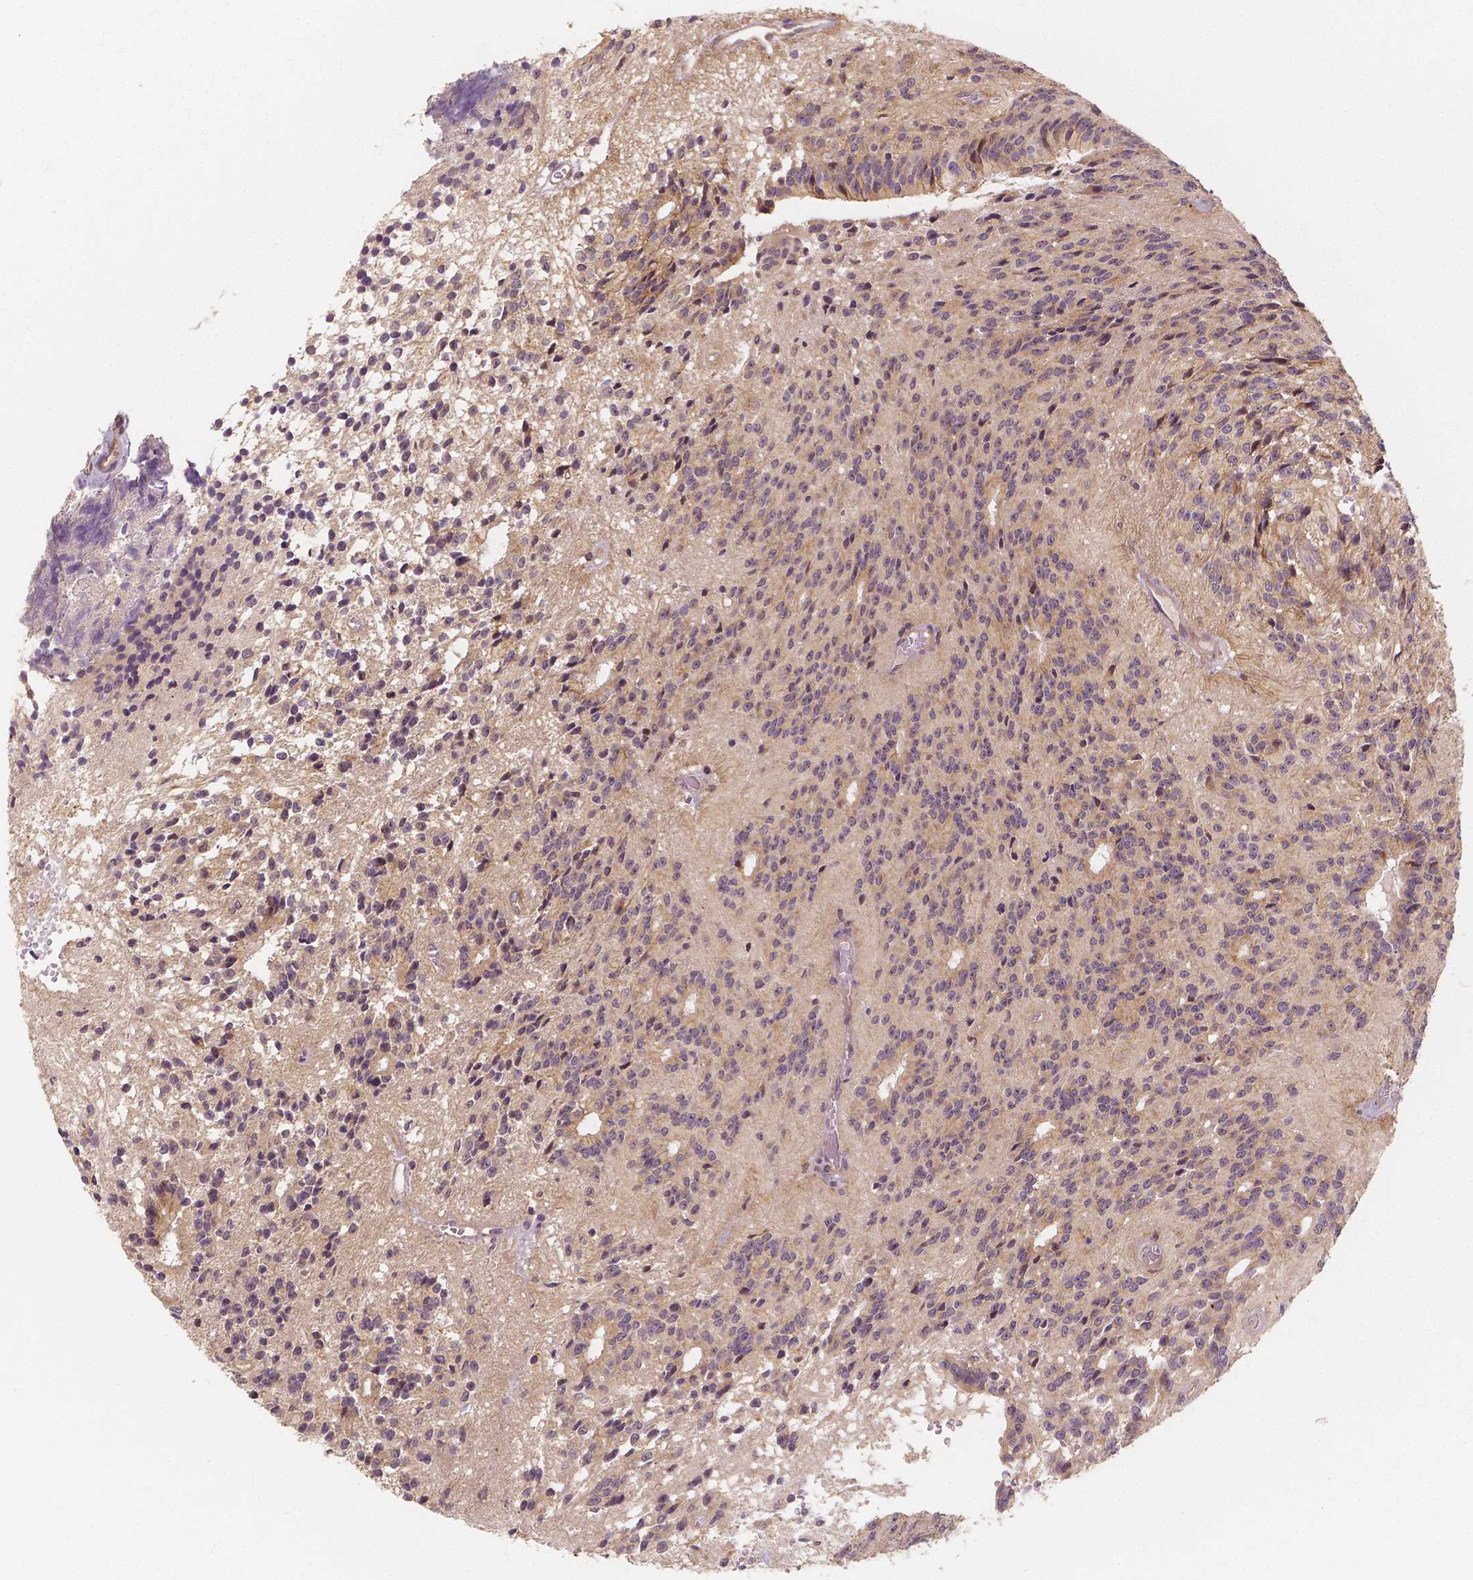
{"staining": {"intensity": "weak", "quantity": "<25%", "location": "cytoplasmic/membranous"}, "tissue": "glioma", "cell_type": "Tumor cells", "image_type": "cancer", "snomed": [{"axis": "morphology", "description": "Glioma, malignant, Low grade"}, {"axis": "topography", "description": "Brain"}], "caption": "Tumor cells show no significant protein staining in low-grade glioma (malignant).", "gene": "SNX12", "patient": {"sex": "male", "age": 31}}